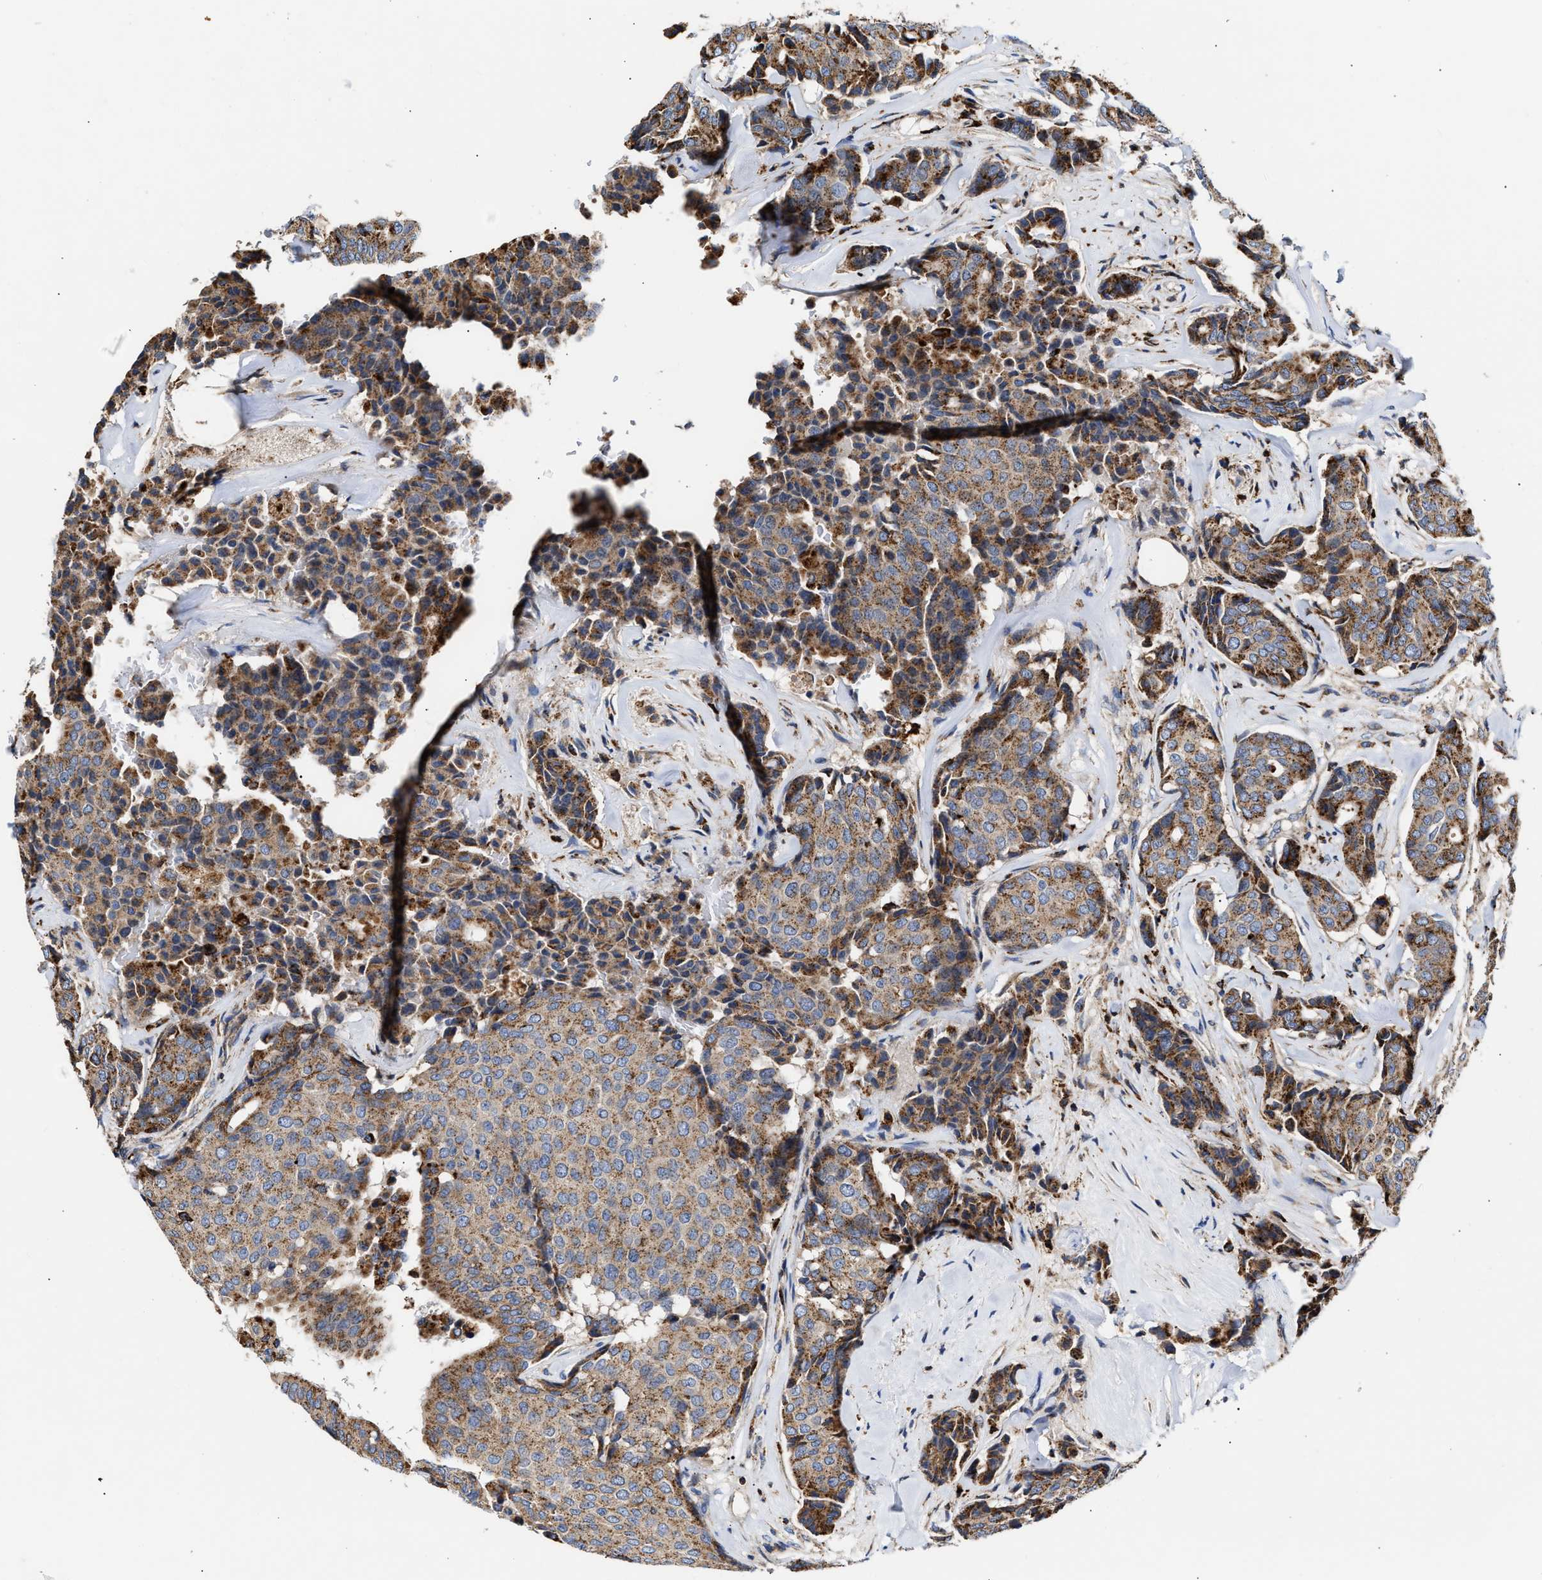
{"staining": {"intensity": "moderate", "quantity": ">75%", "location": "cytoplasmic/membranous"}, "tissue": "breast cancer", "cell_type": "Tumor cells", "image_type": "cancer", "snomed": [{"axis": "morphology", "description": "Duct carcinoma"}, {"axis": "topography", "description": "Breast"}], "caption": "Brown immunohistochemical staining in infiltrating ductal carcinoma (breast) demonstrates moderate cytoplasmic/membranous positivity in about >75% of tumor cells. (Brightfield microscopy of DAB IHC at high magnification).", "gene": "CCDC146", "patient": {"sex": "female", "age": 75}}